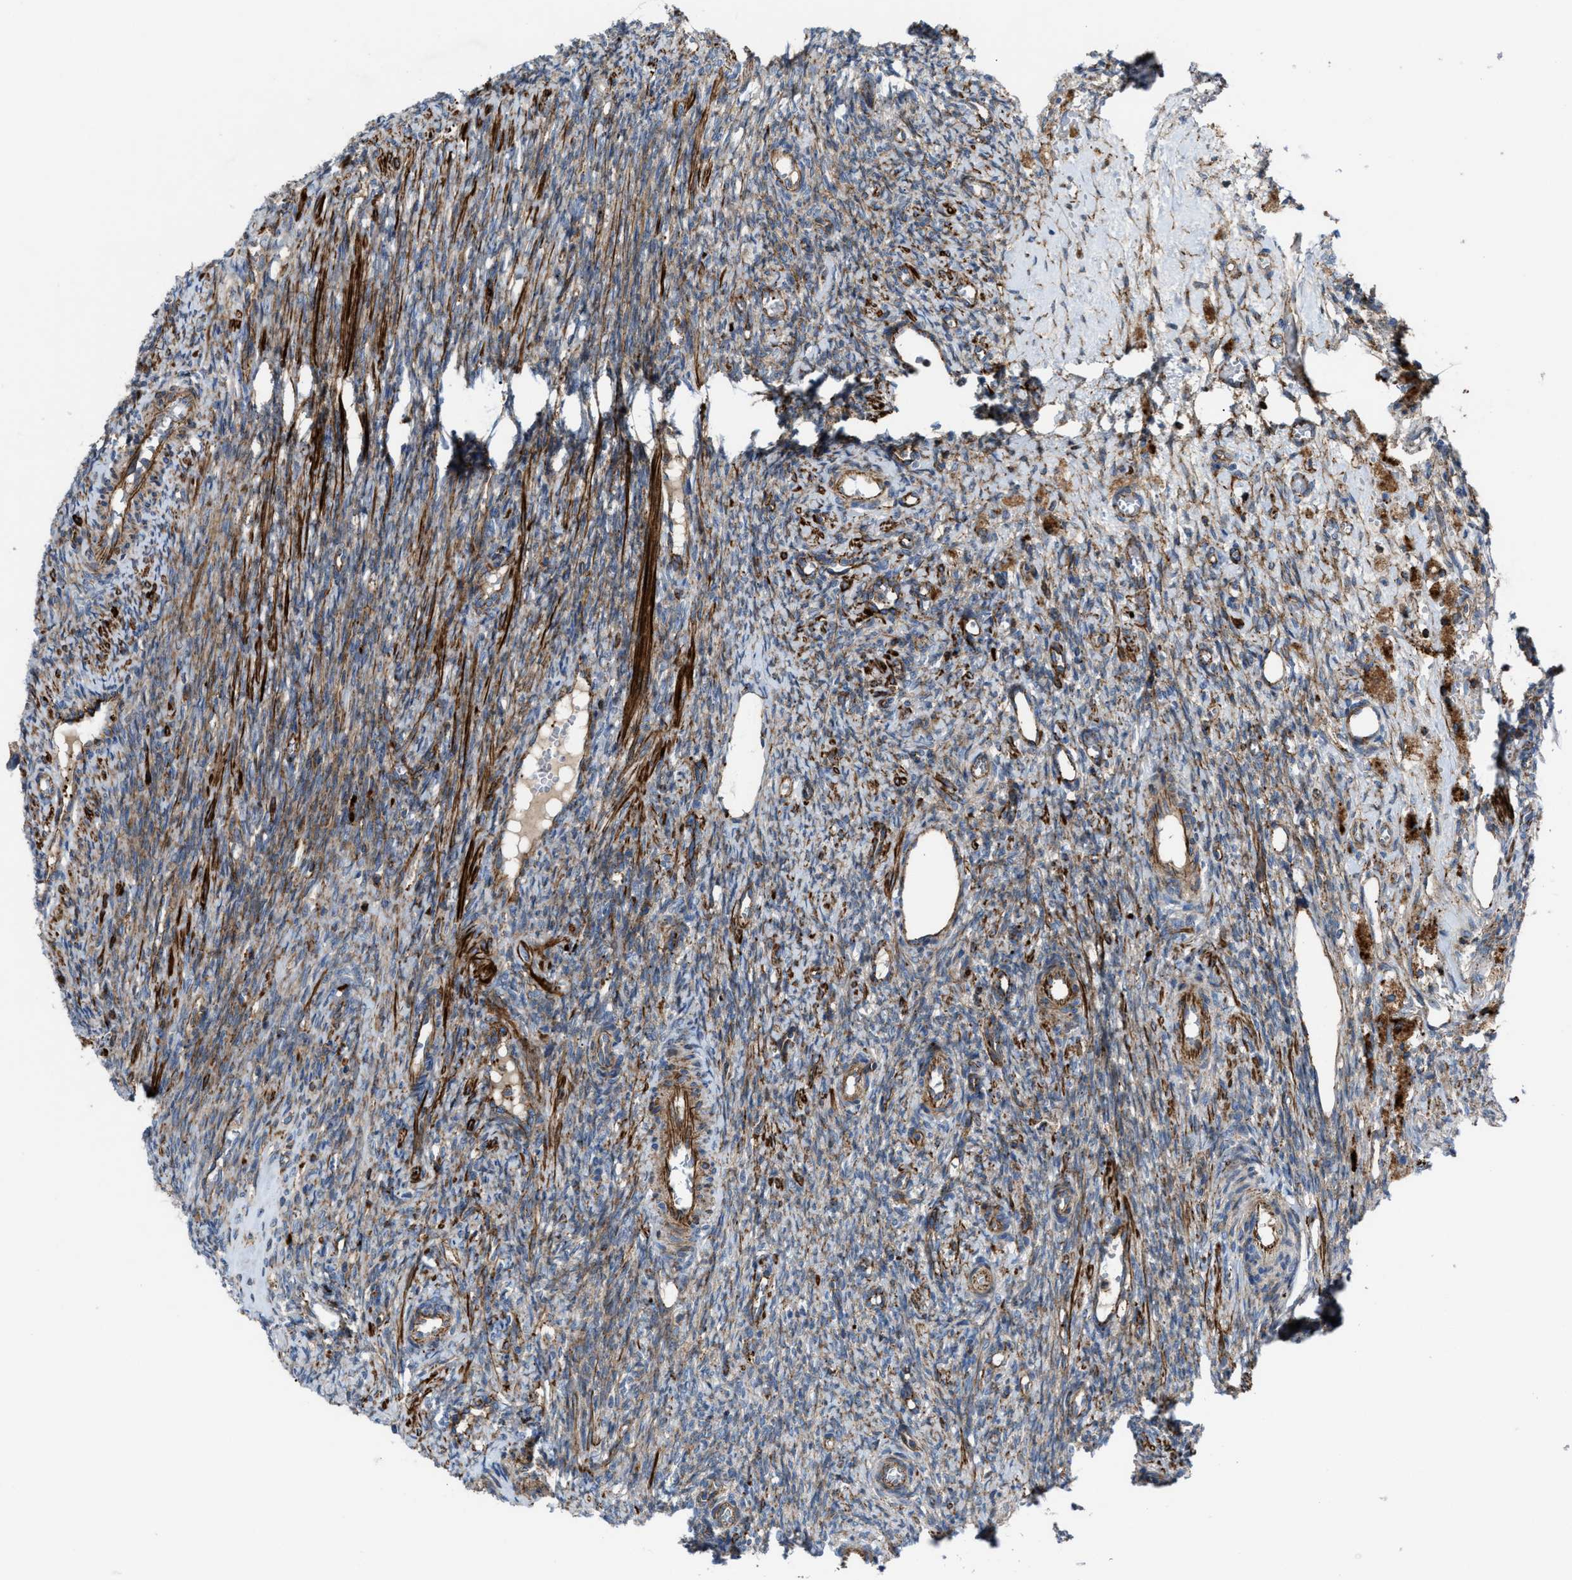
{"staining": {"intensity": "weak", "quantity": "25%-75%", "location": "cytoplasmic/membranous"}, "tissue": "ovary", "cell_type": "Follicle cells", "image_type": "normal", "snomed": [{"axis": "morphology", "description": "Normal tissue, NOS"}, {"axis": "topography", "description": "Ovary"}], "caption": "About 25%-75% of follicle cells in benign human ovary demonstrate weak cytoplasmic/membranous protein positivity as visualized by brown immunohistochemical staining.", "gene": "AGPAT2", "patient": {"sex": "female", "age": 41}}